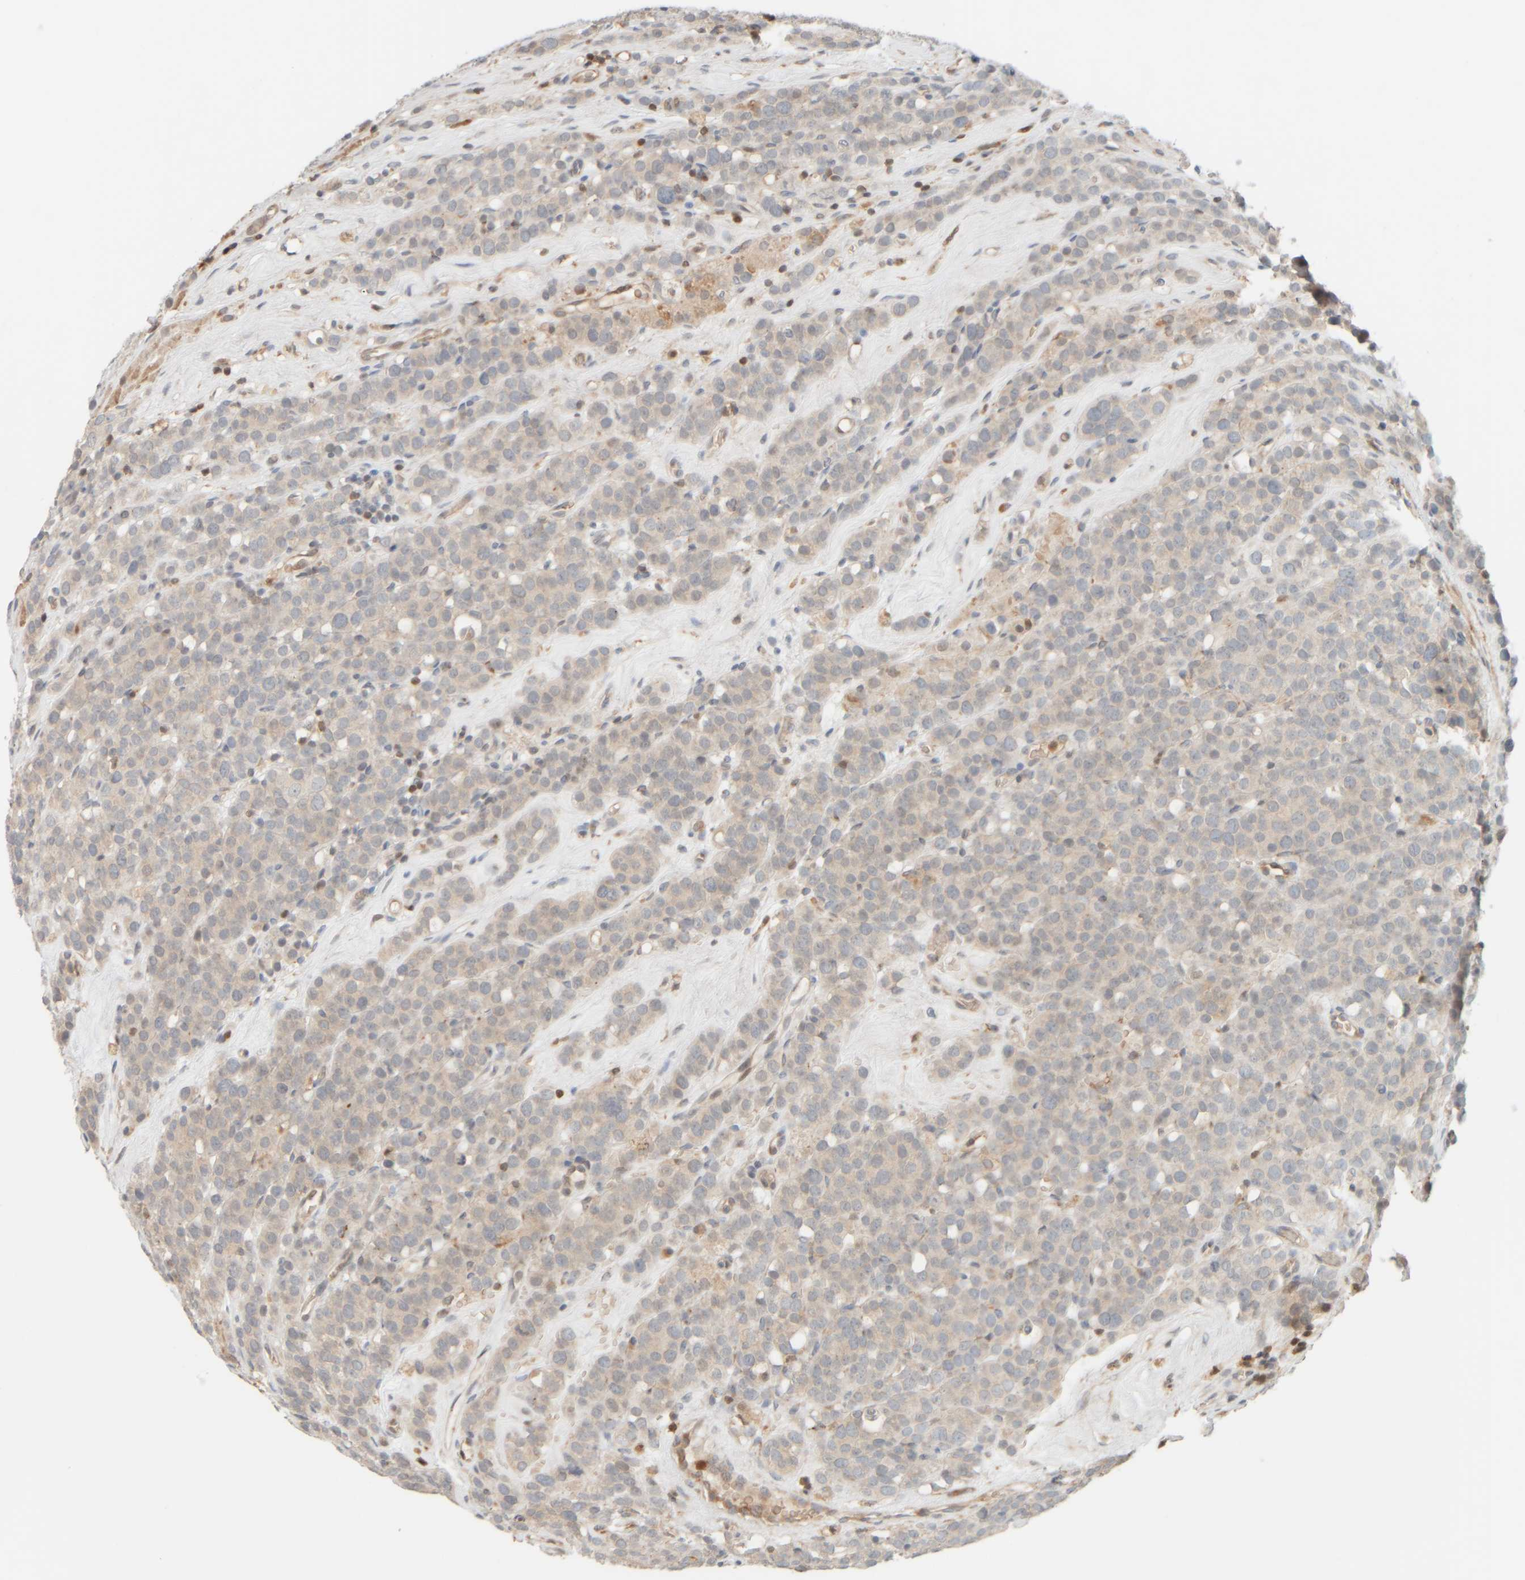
{"staining": {"intensity": "weak", "quantity": "25%-75%", "location": "cytoplasmic/membranous"}, "tissue": "testis cancer", "cell_type": "Tumor cells", "image_type": "cancer", "snomed": [{"axis": "morphology", "description": "Seminoma, NOS"}, {"axis": "topography", "description": "Testis"}], "caption": "Immunohistochemistry (IHC) micrograph of human testis seminoma stained for a protein (brown), which displays low levels of weak cytoplasmic/membranous staining in approximately 25%-75% of tumor cells.", "gene": "PTGES3L-AARSD1", "patient": {"sex": "male", "age": 71}}